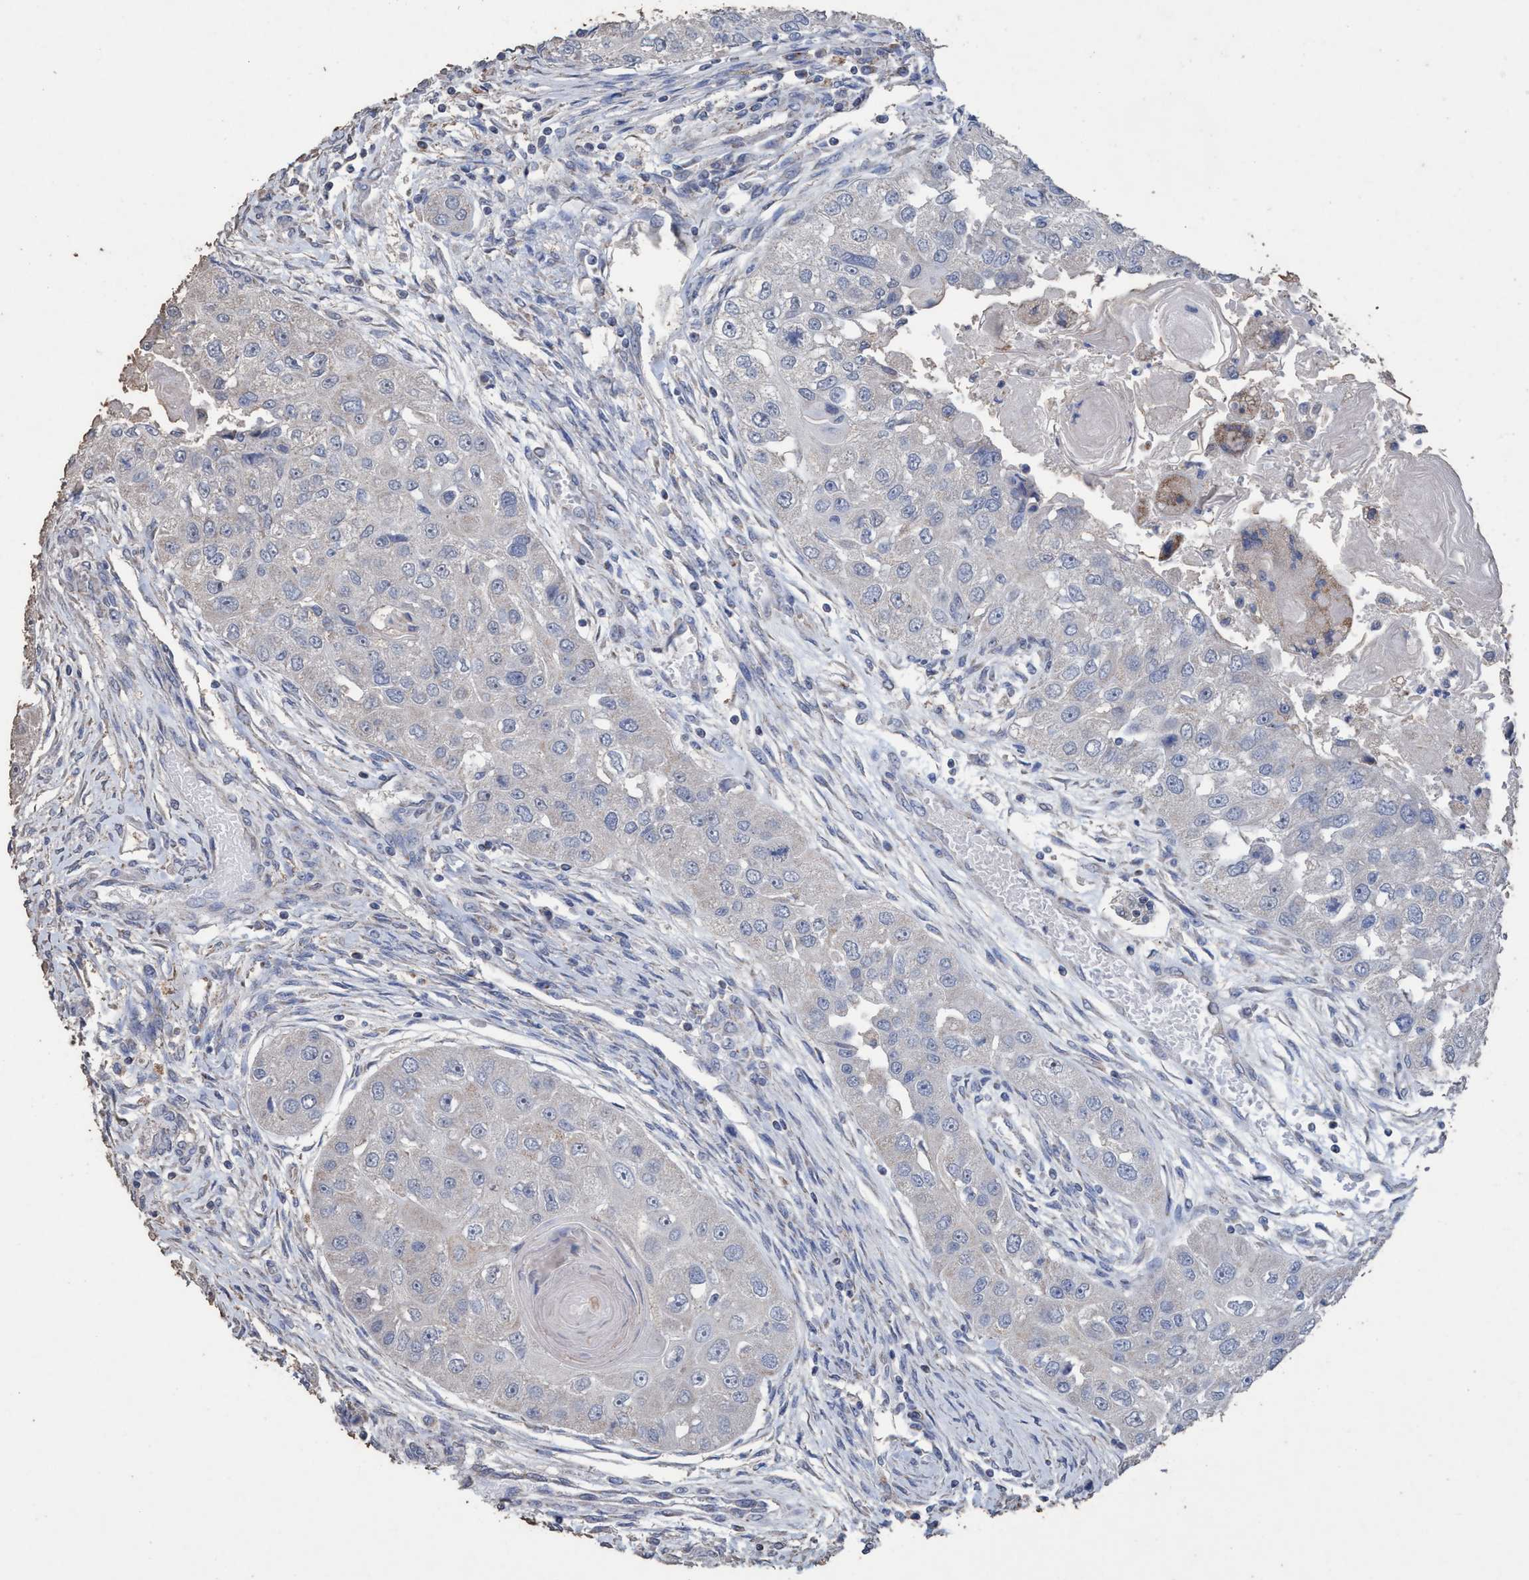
{"staining": {"intensity": "negative", "quantity": "none", "location": "none"}, "tissue": "head and neck cancer", "cell_type": "Tumor cells", "image_type": "cancer", "snomed": [{"axis": "morphology", "description": "Normal tissue, NOS"}, {"axis": "morphology", "description": "Squamous cell carcinoma, NOS"}, {"axis": "topography", "description": "Skeletal muscle"}, {"axis": "topography", "description": "Head-Neck"}], "caption": "Human head and neck cancer stained for a protein using IHC exhibits no staining in tumor cells.", "gene": "RSAD1", "patient": {"sex": "male", "age": 51}}